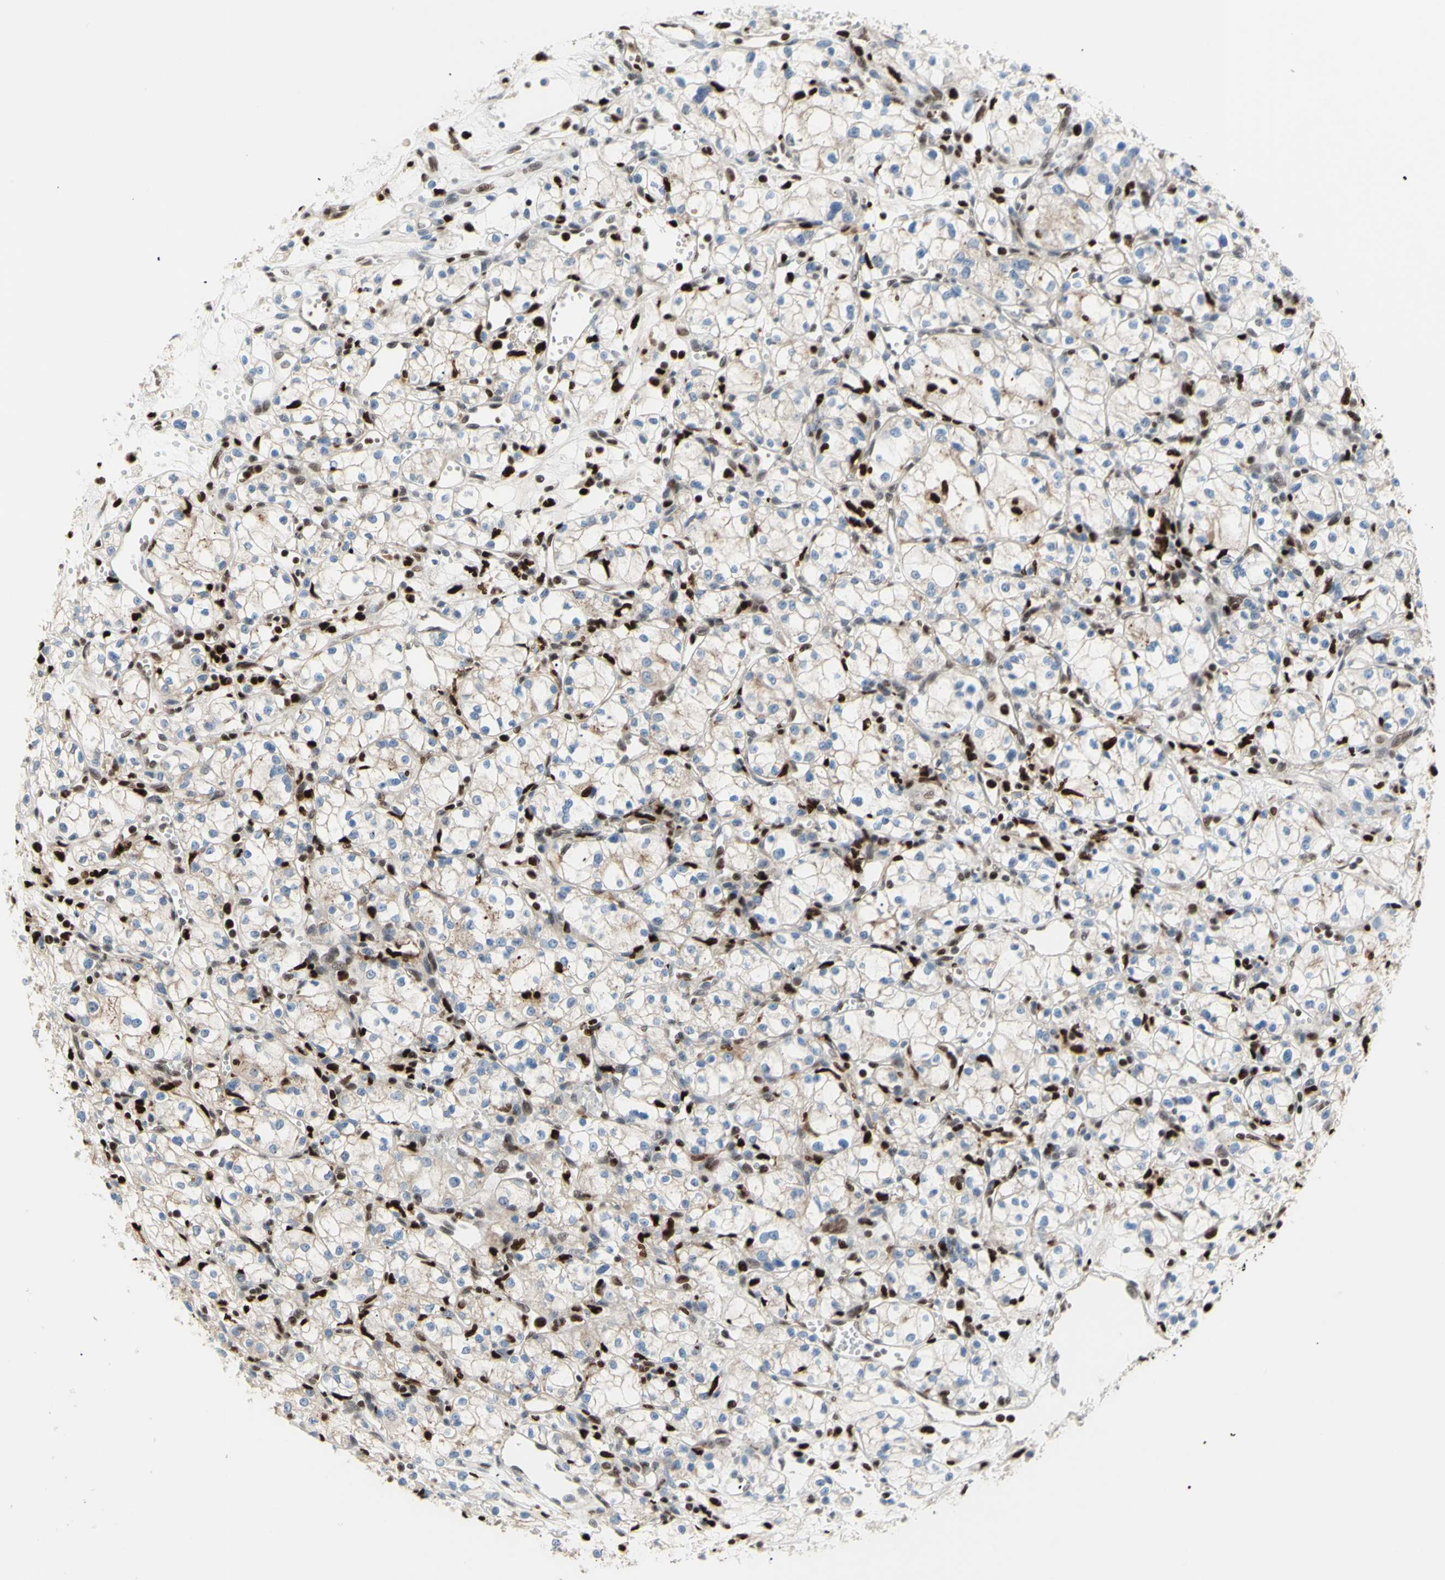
{"staining": {"intensity": "weak", "quantity": ">75%", "location": "cytoplasmic/membranous"}, "tissue": "renal cancer", "cell_type": "Tumor cells", "image_type": "cancer", "snomed": [{"axis": "morphology", "description": "Normal tissue, NOS"}, {"axis": "morphology", "description": "Adenocarcinoma, NOS"}, {"axis": "topography", "description": "Kidney"}], "caption": "Immunohistochemistry (IHC) image of neoplastic tissue: human adenocarcinoma (renal) stained using IHC shows low levels of weak protein expression localized specifically in the cytoplasmic/membranous of tumor cells, appearing as a cytoplasmic/membranous brown color.", "gene": "EED", "patient": {"sex": "male", "age": 59}}